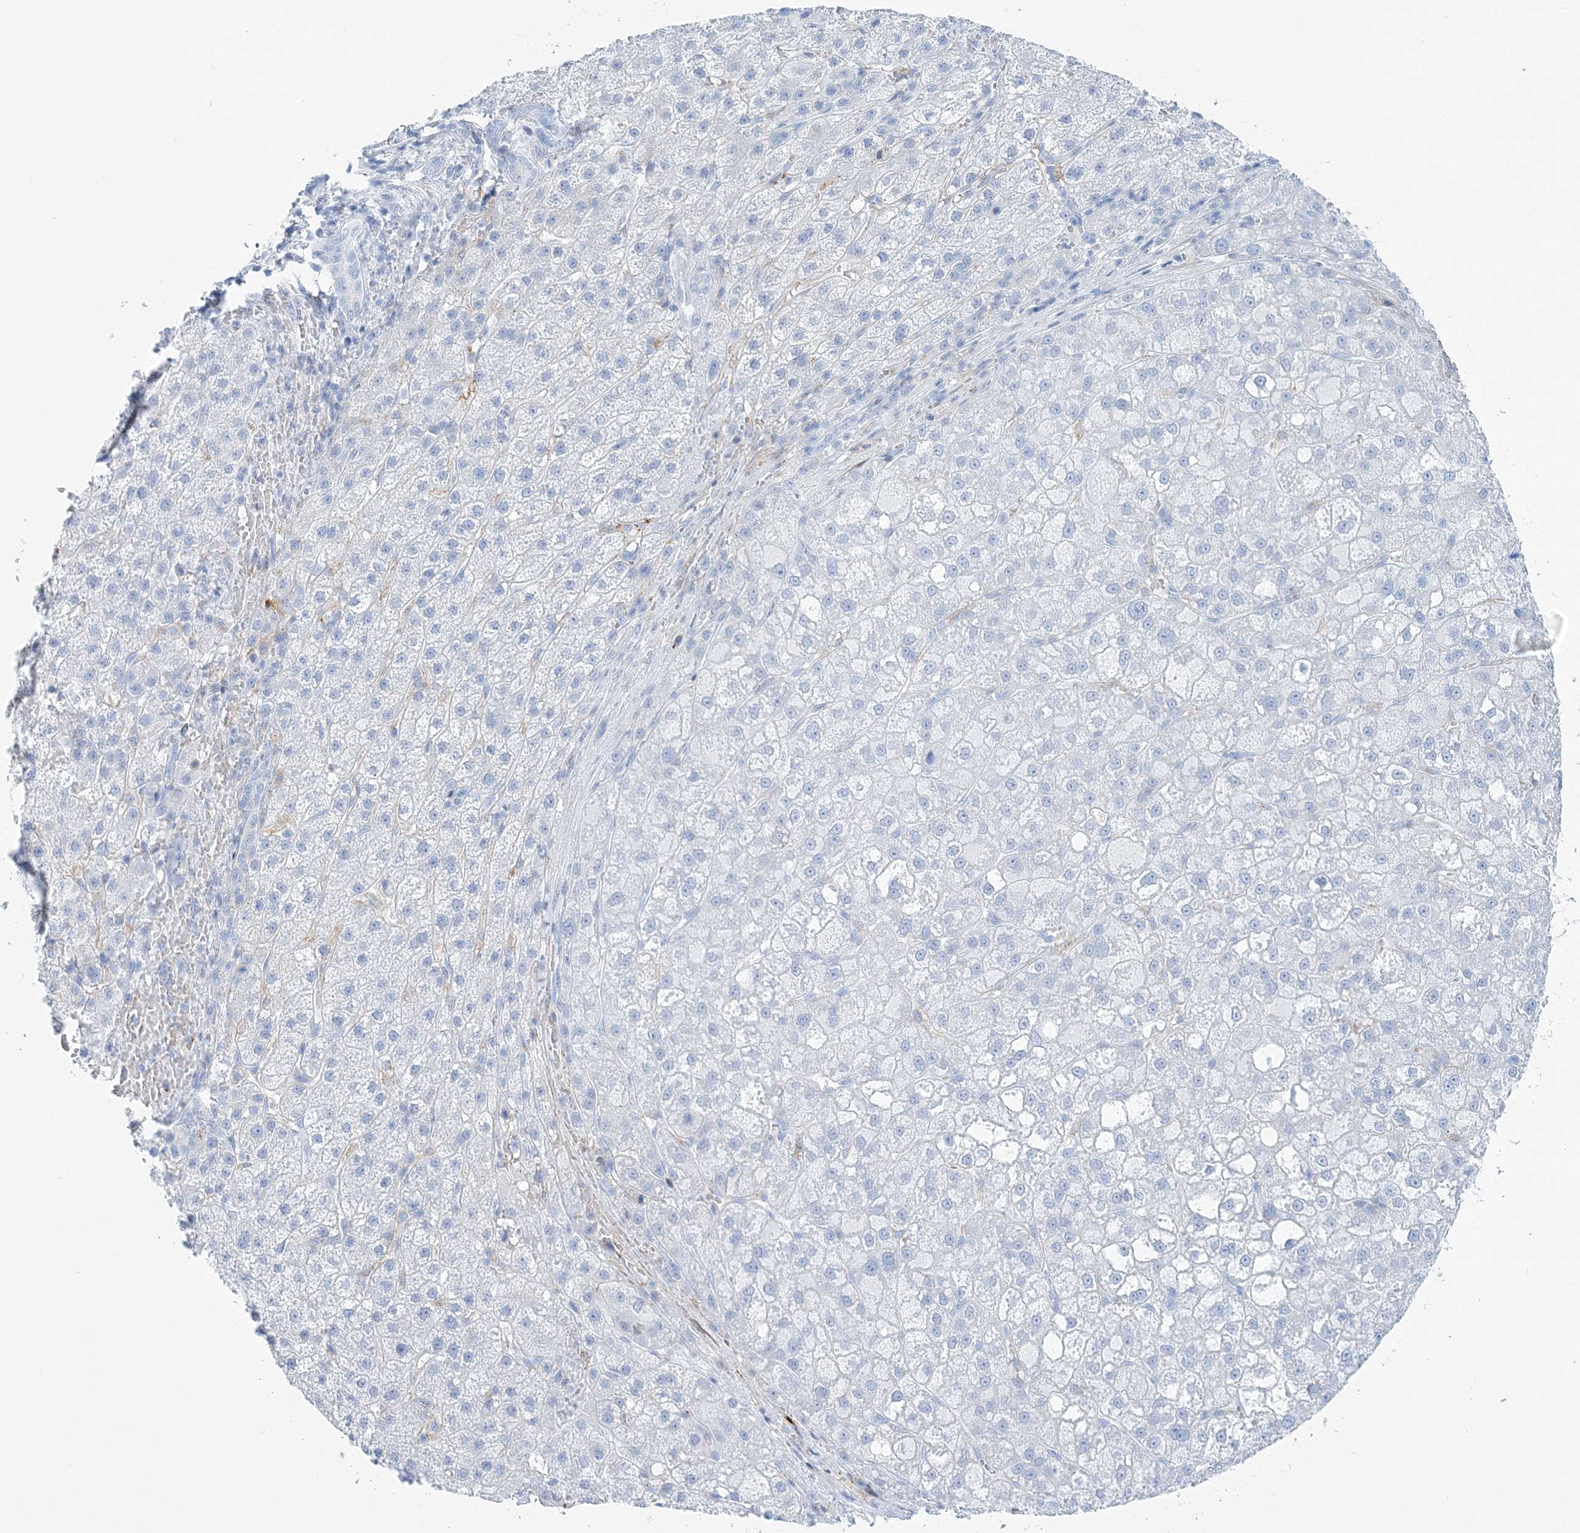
{"staining": {"intensity": "negative", "quantity": "none", "location": "none"}, "tissue": "liver cancer", "cell_type": "Tumor cells", "image_type": "cancer", "snomed": [{"axis": "morphology", "description": "Carcinoma, Hepatocellular, NOS"}, {"axis": "topography", "description": "Liver"}], "caption": "Tumor cells show no significant protein expression in hepatocellular carcinoma (liver).", "gene": "NKX6-1", "patient": {"sex": "male", "age": 57}}